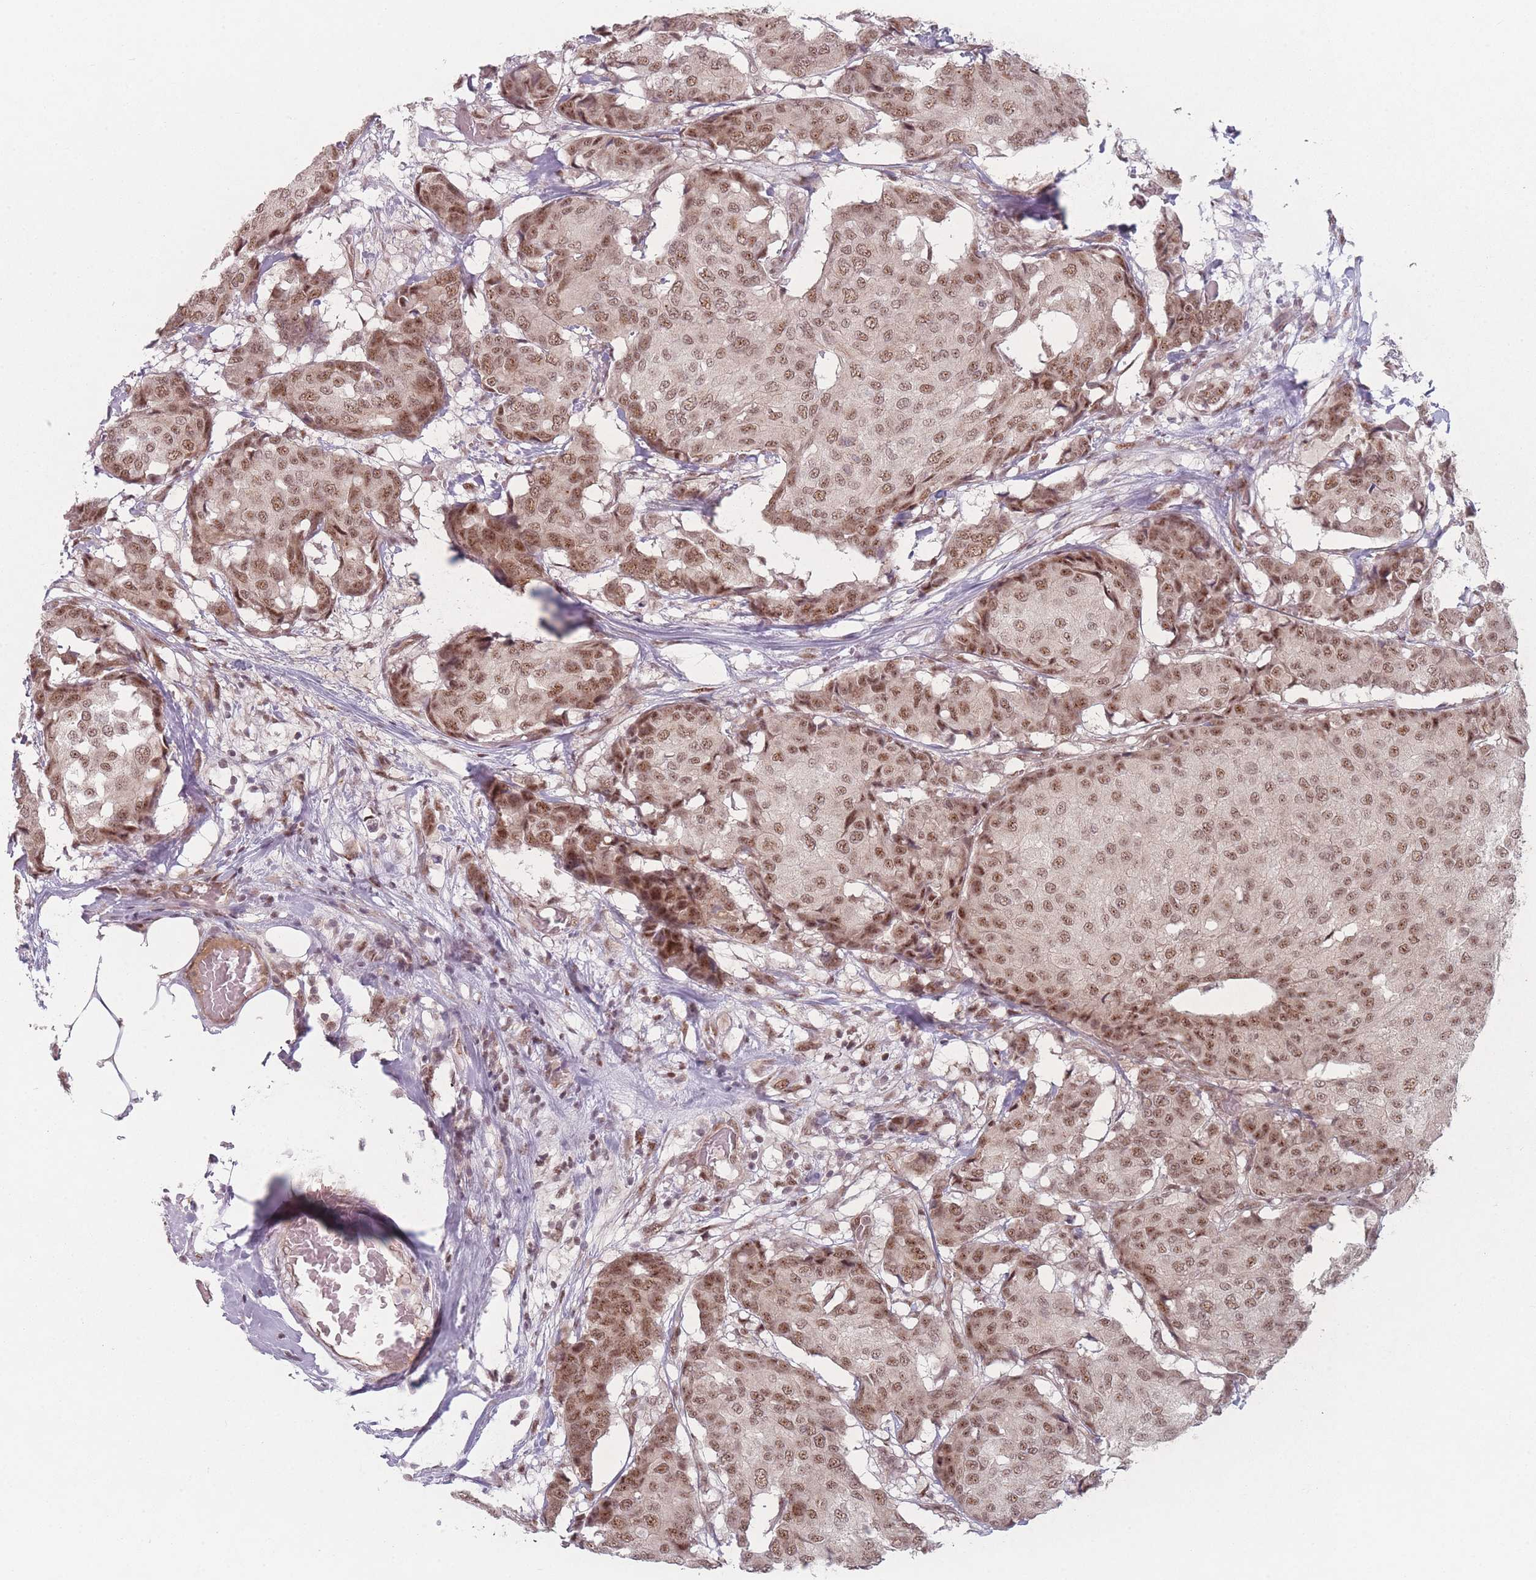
{"staining": {"intensity": "moderate", "quantity": ">75%", "location": "nuclear"}, "tissue": "breast cancer", "cell_type": "Tumor cells", "image_type": "cancer", "snomed": [{"axis": "morphology", "description": "Duct carcinoma"}, {"axis": "topography", "description": "Breast"}], "caption": "Invasive ductal carcinoma (breast) was stained to show a protein in brown. There is medium levels of moderate nuclear positivity in approximately >75% of tumor cells. (IHC, brightfield microscopy, high magnification).", "gene": "ZC3H14", "patient": {"sex": "female", "age": 75}}